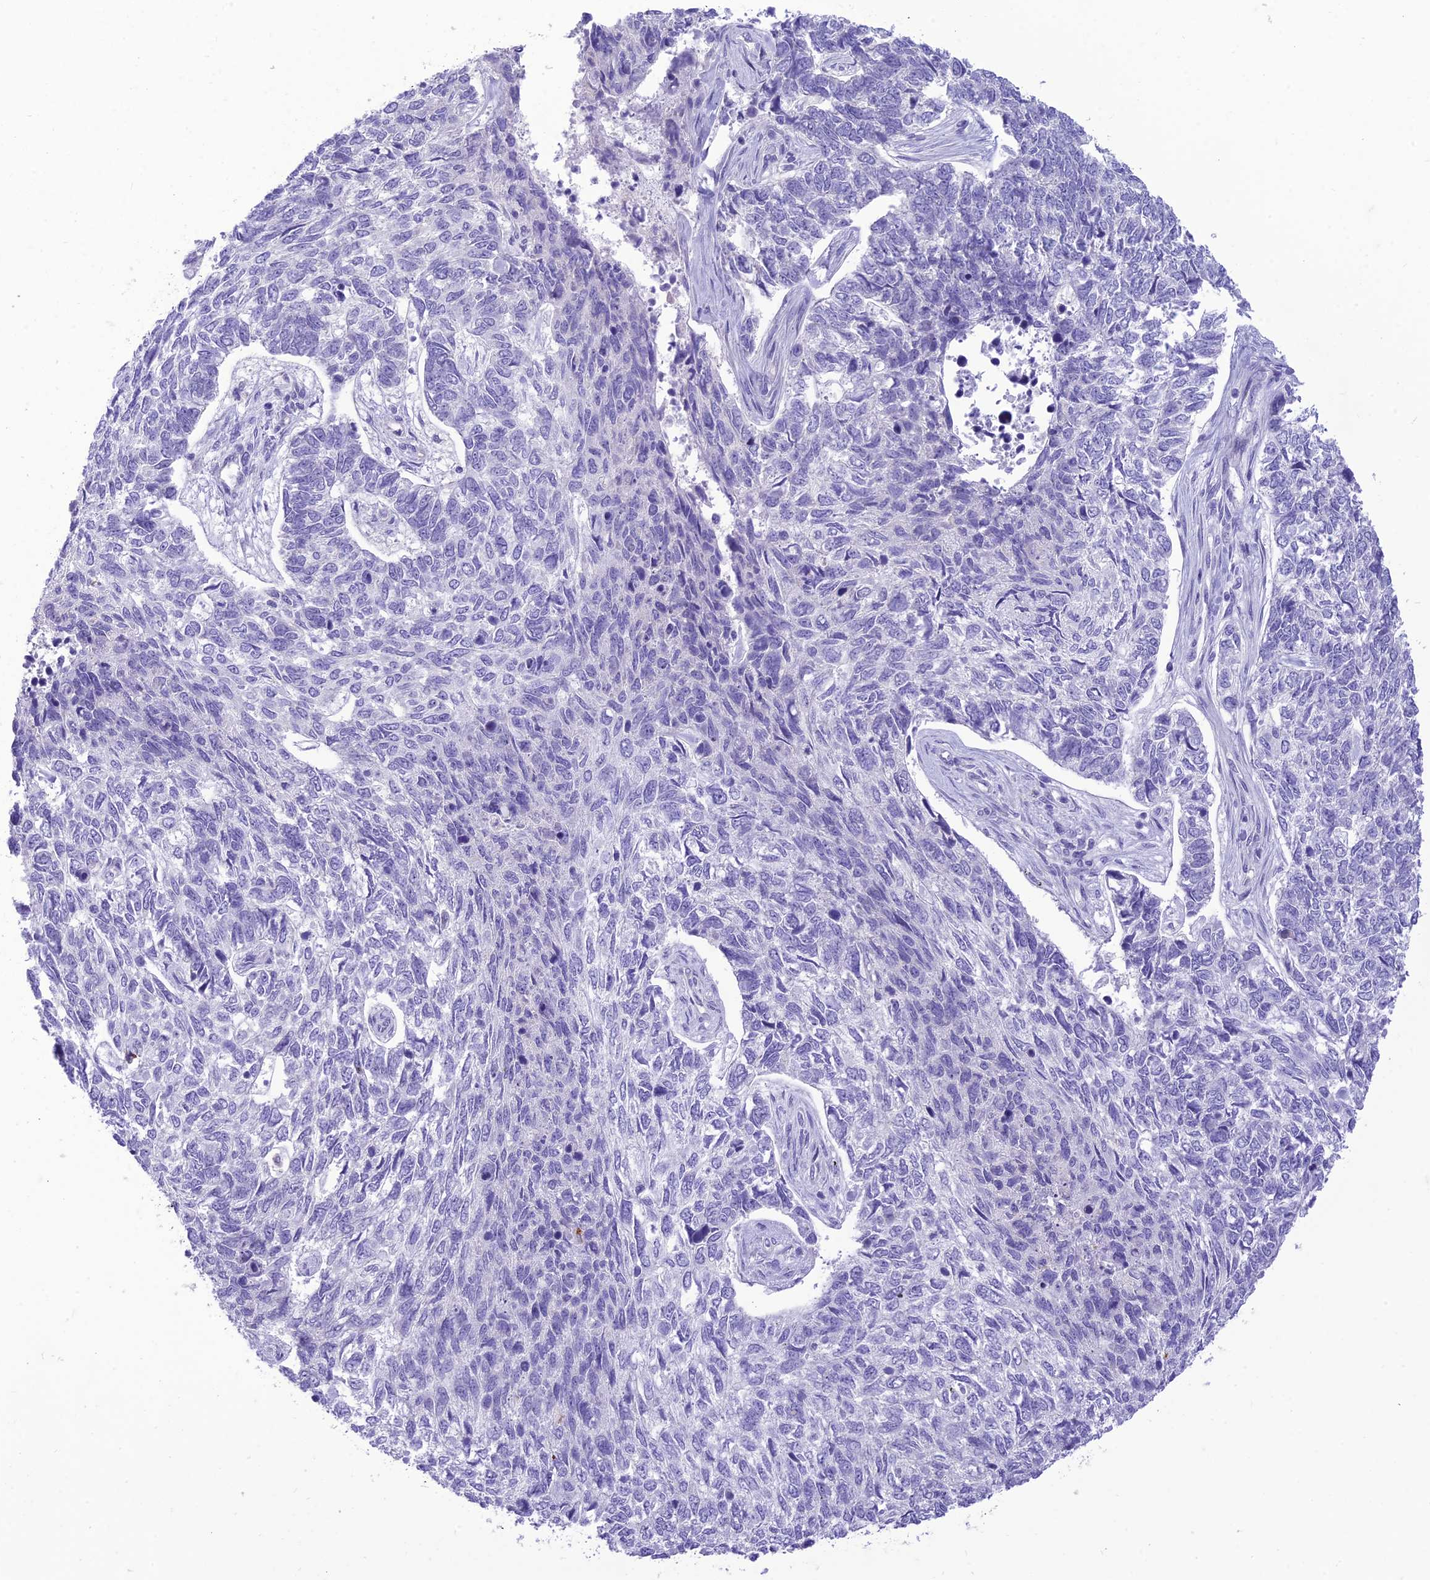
{"staining": {"intensity": "negative", "quantity": "none", "location": "none"}, "tissue": "skin cancer", "cell_type": "Tumor cells", "image_type": "cancer", "snomed": [{"axis": "morphology", "description": "Basal cell carcinoma"}, {"axis": "topography", "description": "Skin"}], "caption": "Immunohistochemistry (IHC) histopathology image of neoplastic tissue: human skin cancer (basal cell carcinoma) stained with DAB (3,3'-diaminobenzidine) shows no significant protein expression in tumor cells. Nuclei are stained in blue.", "gene": "DHDH", "patient": {"sex": "female", "age": 65}}